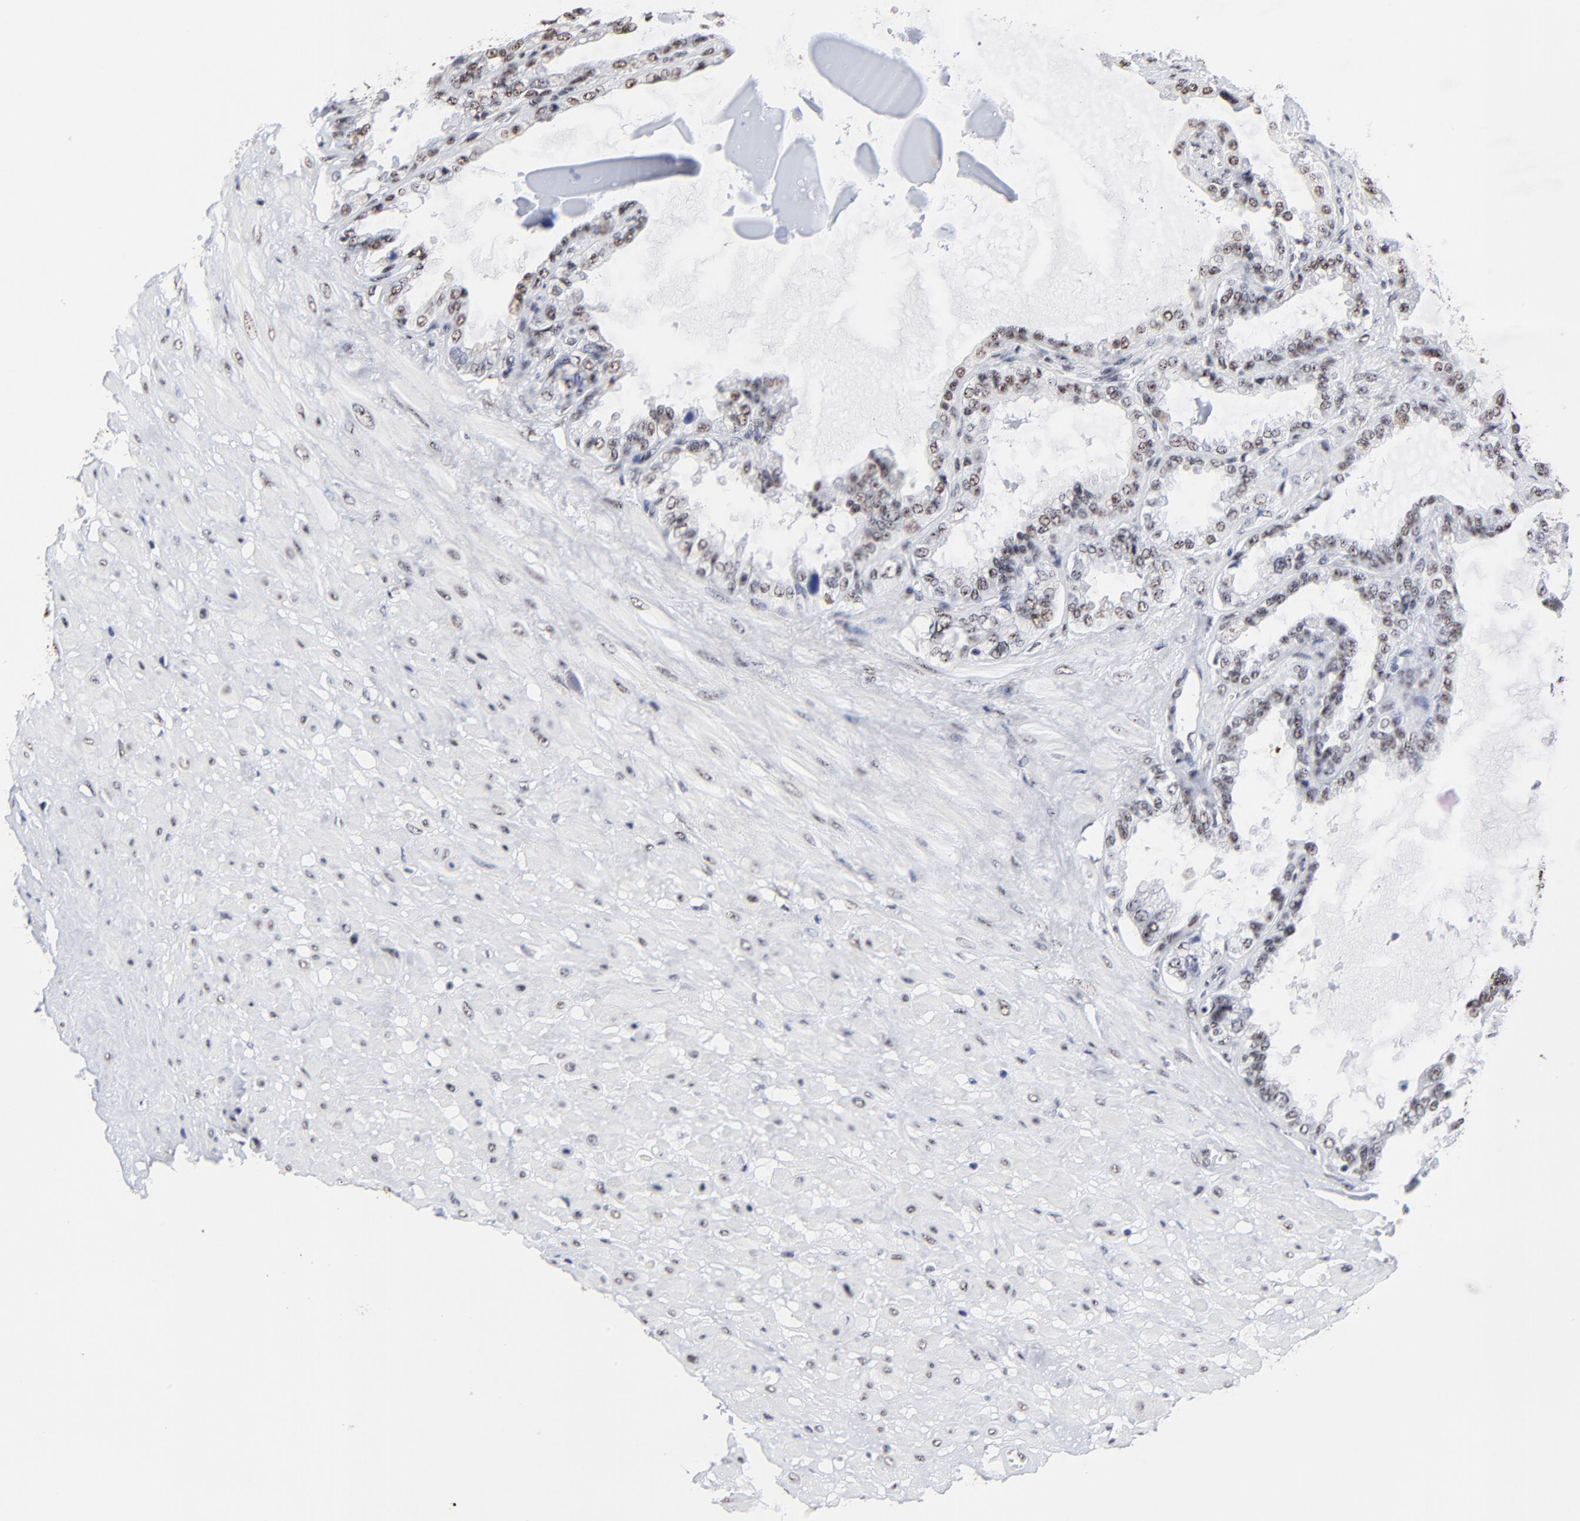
{"staining": {"intensity": "weak", "quantity": "25%-75%", "location": "nuclear"}, "tissue": "seminal vesicle", "cell_type": "Glandular cells", "image_type": "normal", "snomed": [{"axis": "morphology", "description": "Normal tissue, NOS"}, {"axis": "morphology", "description": "Inflammation, NOS"}, {"axis": "topography", "description": "Urinary bladder"}, {"axis": "topography", "description": "Prostate"}, {"axis": "topography", "description": "Seminal veicle"}], "caption": "Immunohistochemistry of benign human seminal vesicle shows low levels of weak nuclear positivity in about 25%-75% of glandular cells.", "gene": "MBD4", "patient": {"sex": "male", "age": 82}}